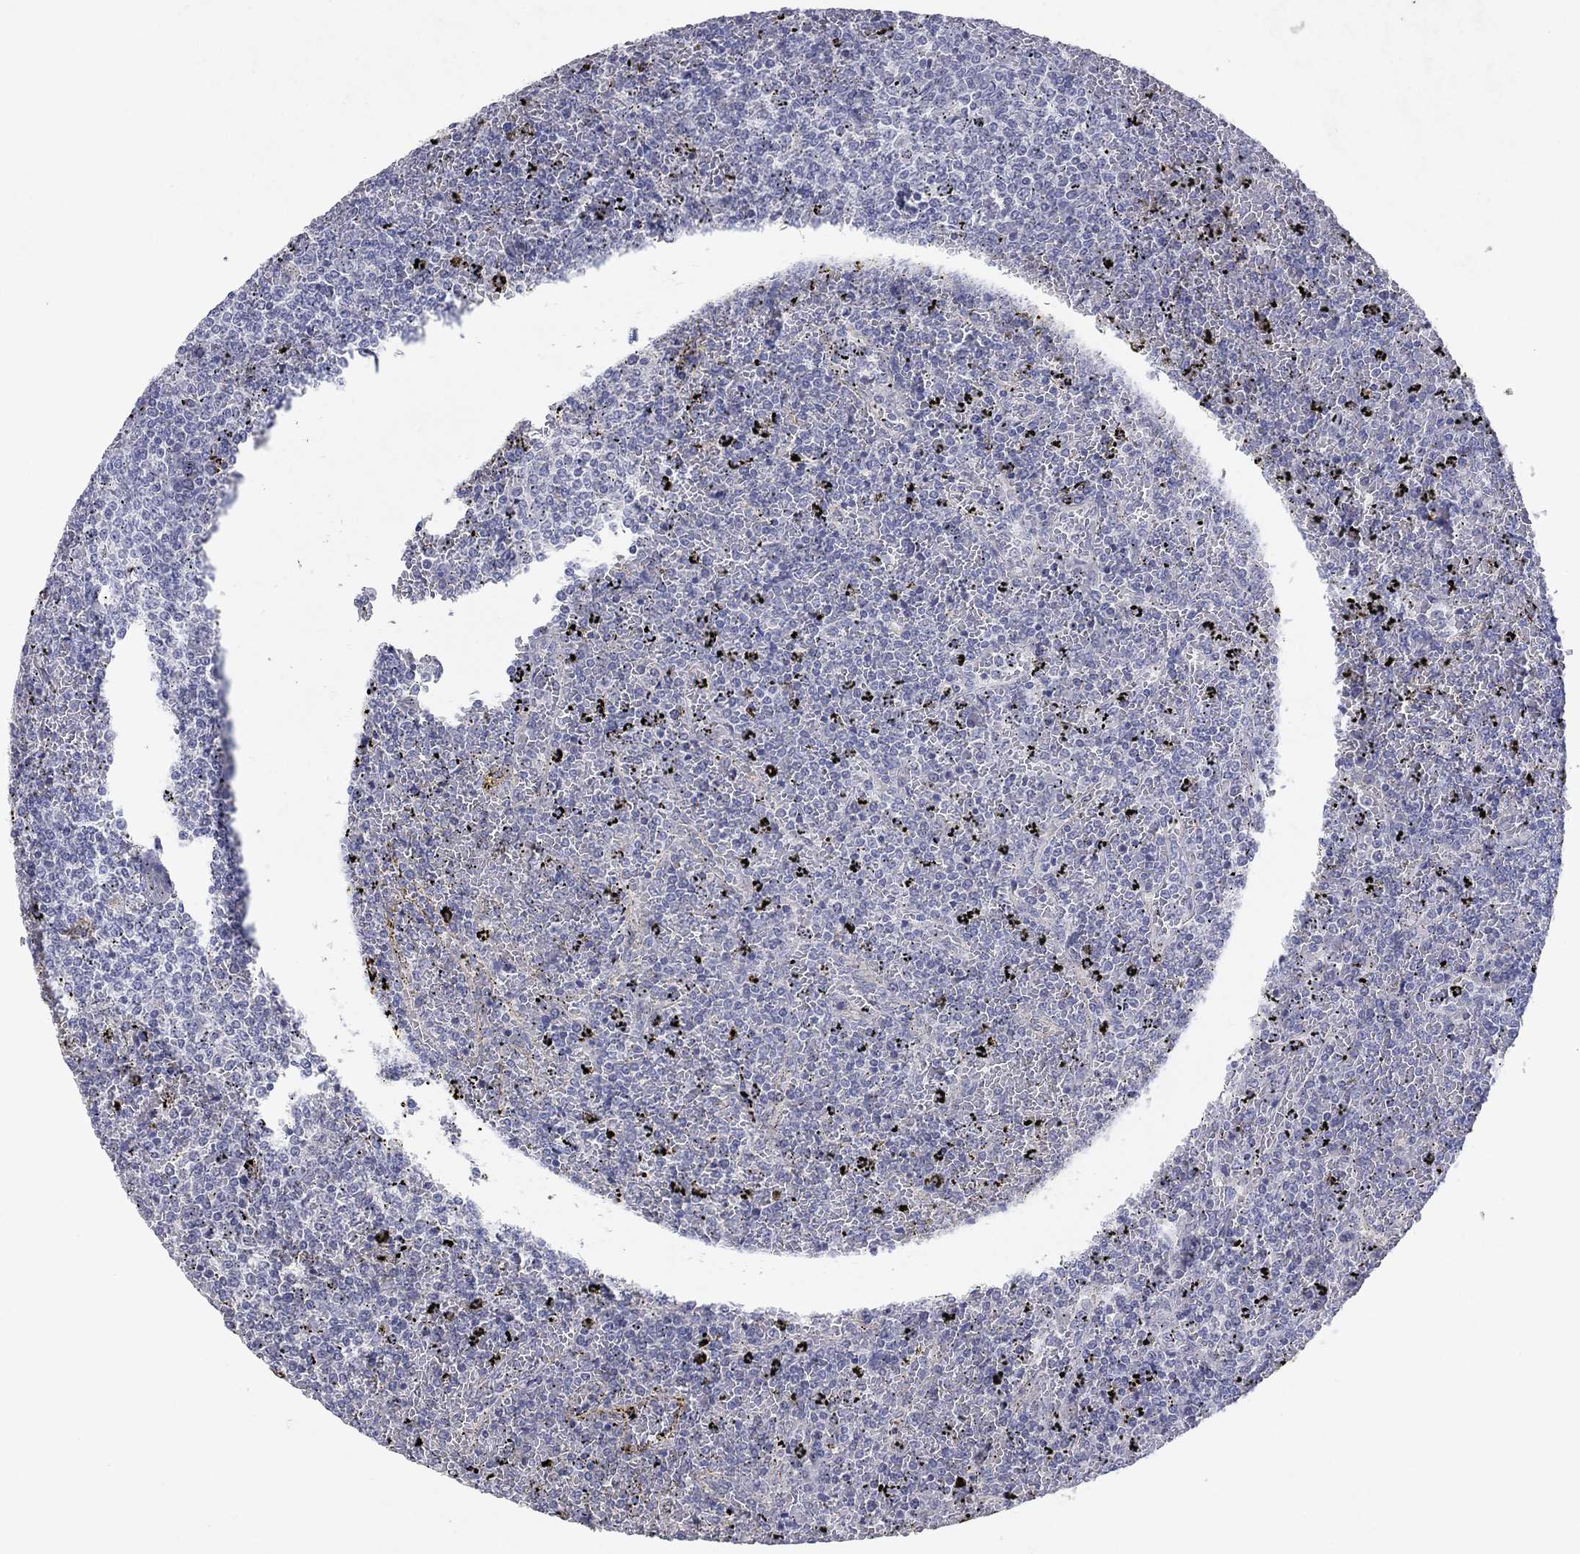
{"staining": {"intensity": "negative", "quantity": "none", "location": "none"}, "tissue": "lymphoma", "cell_type": "Tumor cells", "image_type": "cancer", "snomed": [{"axis": "morphology", "description": "Malignant lymphoma, non-Hodgkin's type, Low grade"}, {"axis": "topography", "description": "Spleen"}], "caption": "This is an immunohistochemistry histopathology image of low-grade malignant lymphoma, non-Hodgkin's type. There is no expression in tumor cells.", "gene": "KRT40", "patient": {"sex": "female", "age": 77}}